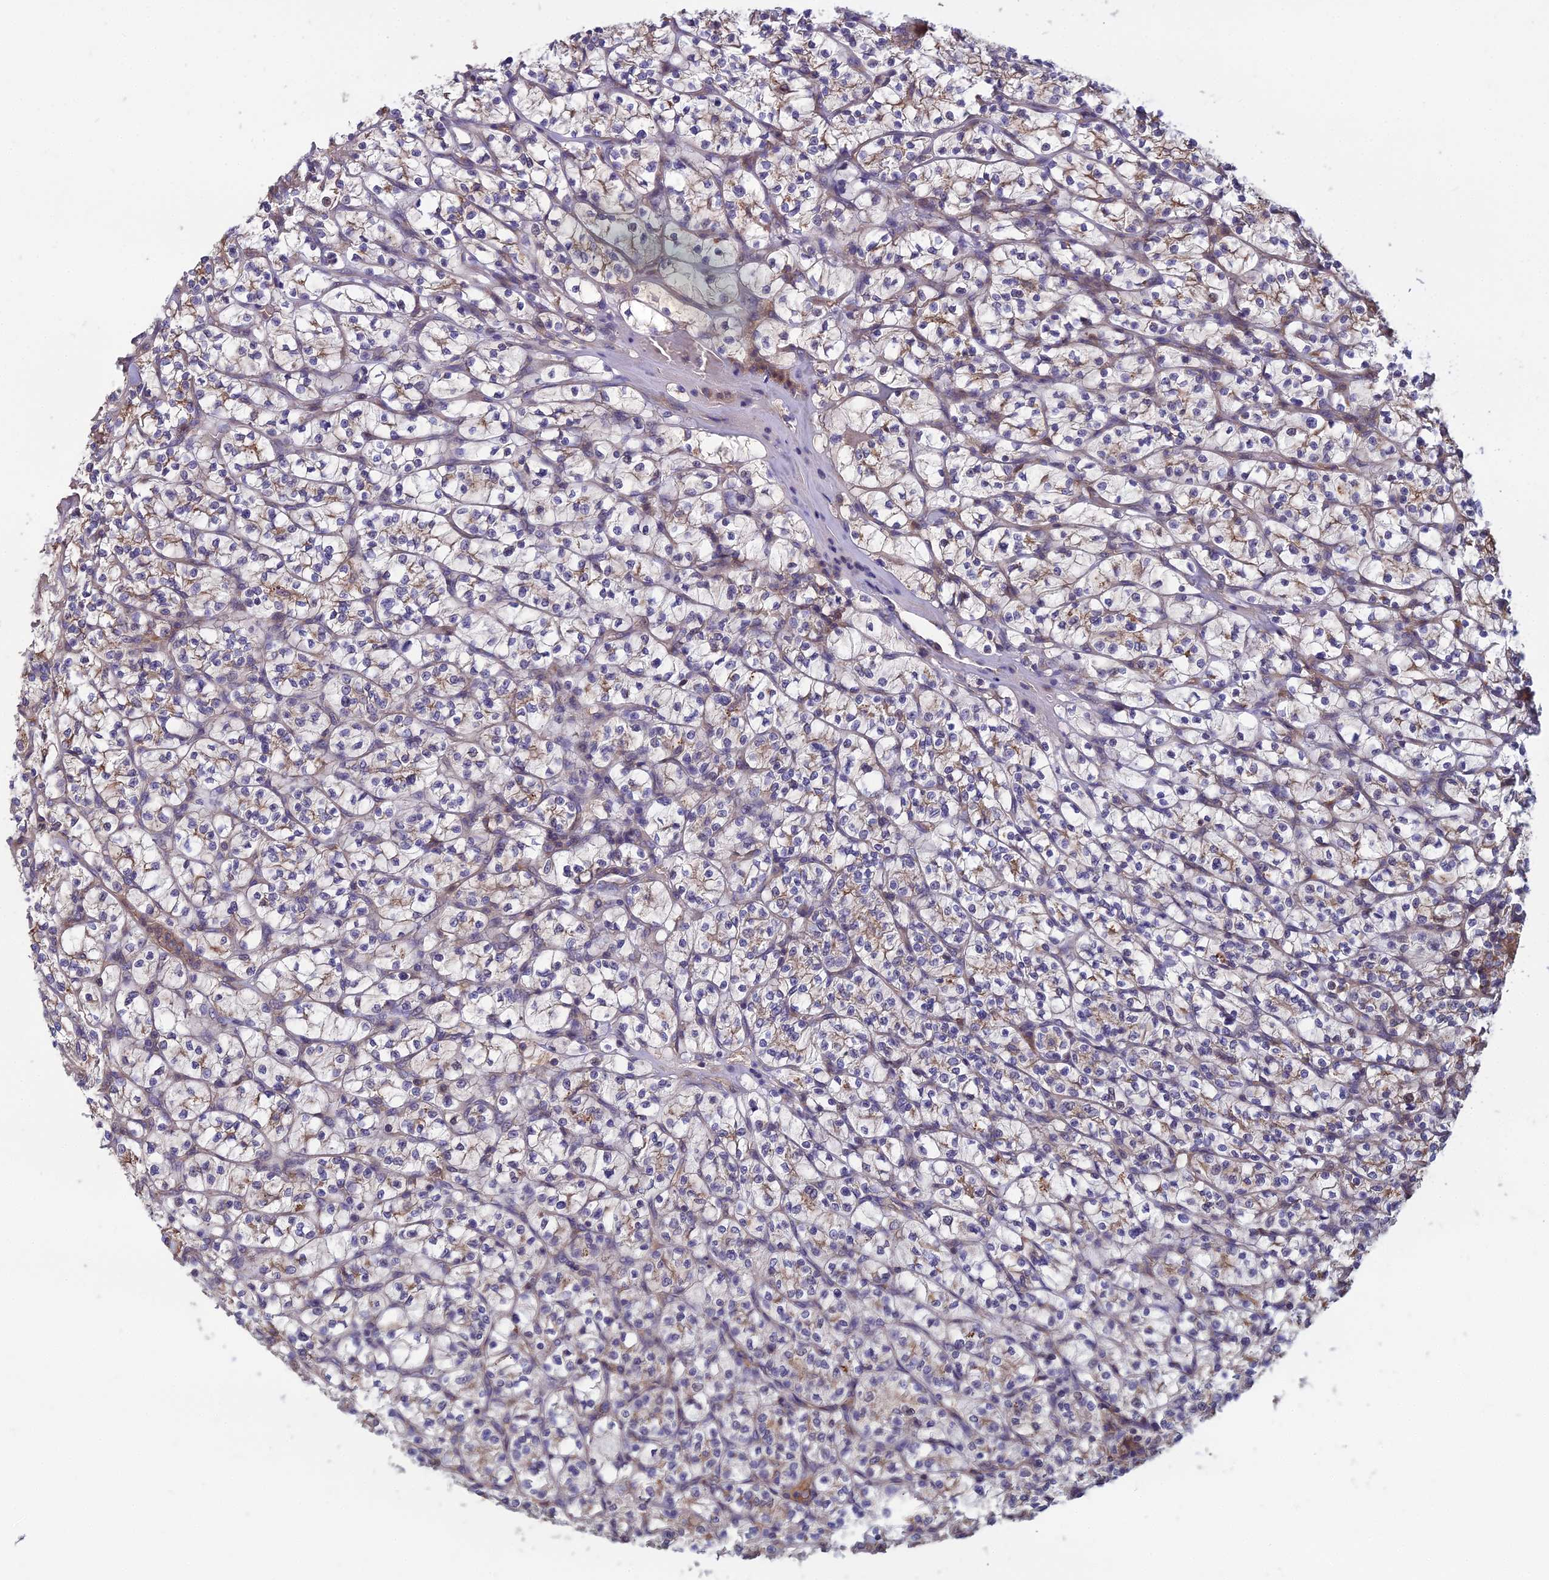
{"staining": {"intensity": "weak", "quantity": "<25%", "location": "cytoplasmic/membranous"}, "tissue": "renal cancer", "cell_type": "Tumor cells", "image_type": "cancer", "snomed": [{"axis": "morphology", "description": "Adenocarcinoma, NOS"}, {"axis": "topography", "description": "Kidney"}], "caption": "Immunohistochemical staining of human renal cancer demonstrates no significant expression in tumor cells. (DAB immunohistochemistry (IHC), high magnification).", "gene": "GALR2", "patient": {"sex": "female", "age": 64}}